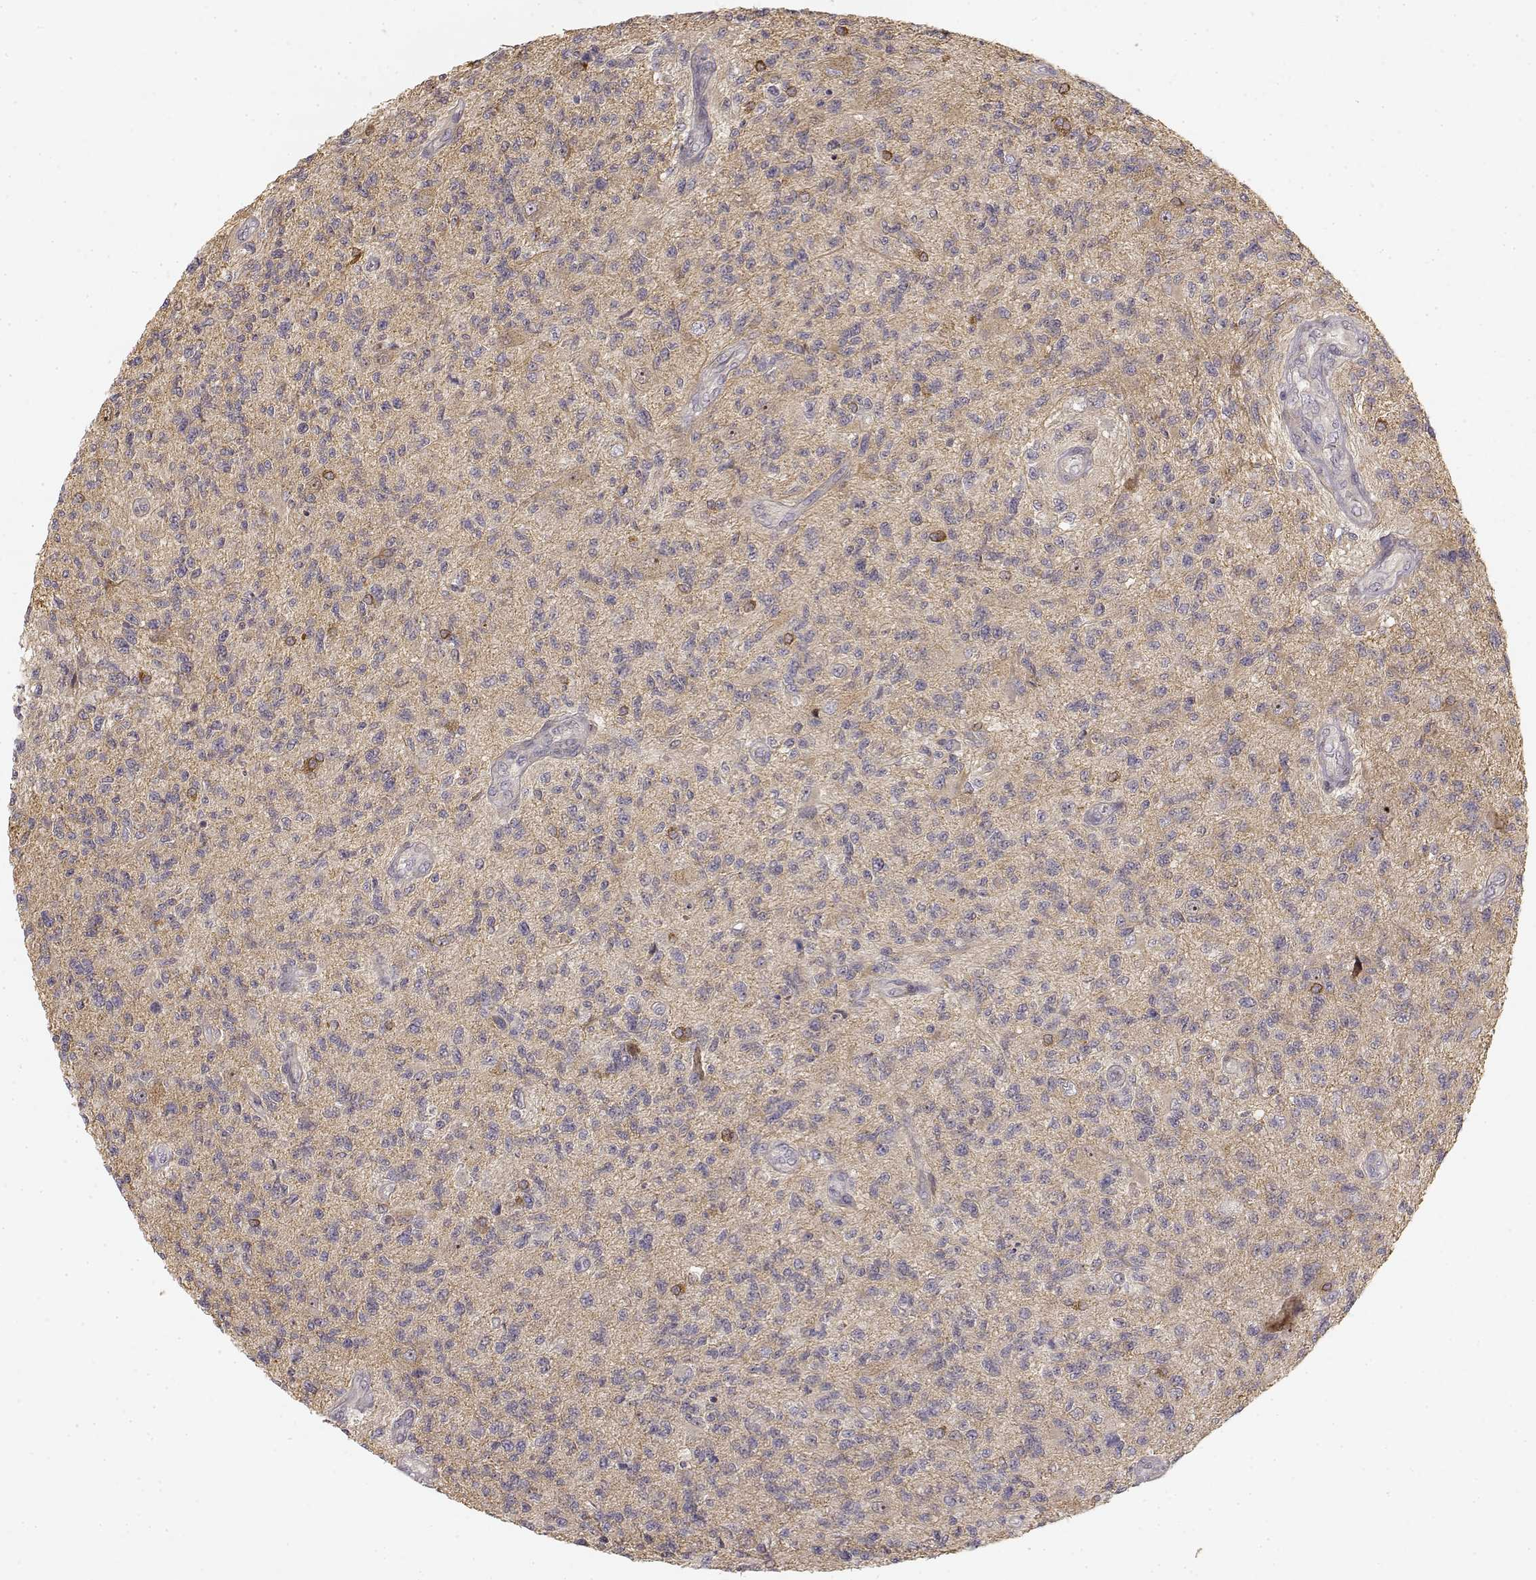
{"staining": {"intensity": "weak", "quantity": ">75%", "location": "cytoplasmic/membranous"}, "tissue": "glioma", "cell_type": "Tumor cells", "image_type": "cancer", "snomed": [{"axis": "morphology", "description": "Glioma, malignant, High grade"}, {"axis": "topography", "description": "Brain"}], "caption": "The histopathology image demonstrates staining of malignant glioma (high-grade), revealing weak cytoplasmic/membranous protein staining (brown color) within tumor cells.", "gene": "MED12L", "patient": {"sex": "male", "age": 56}}